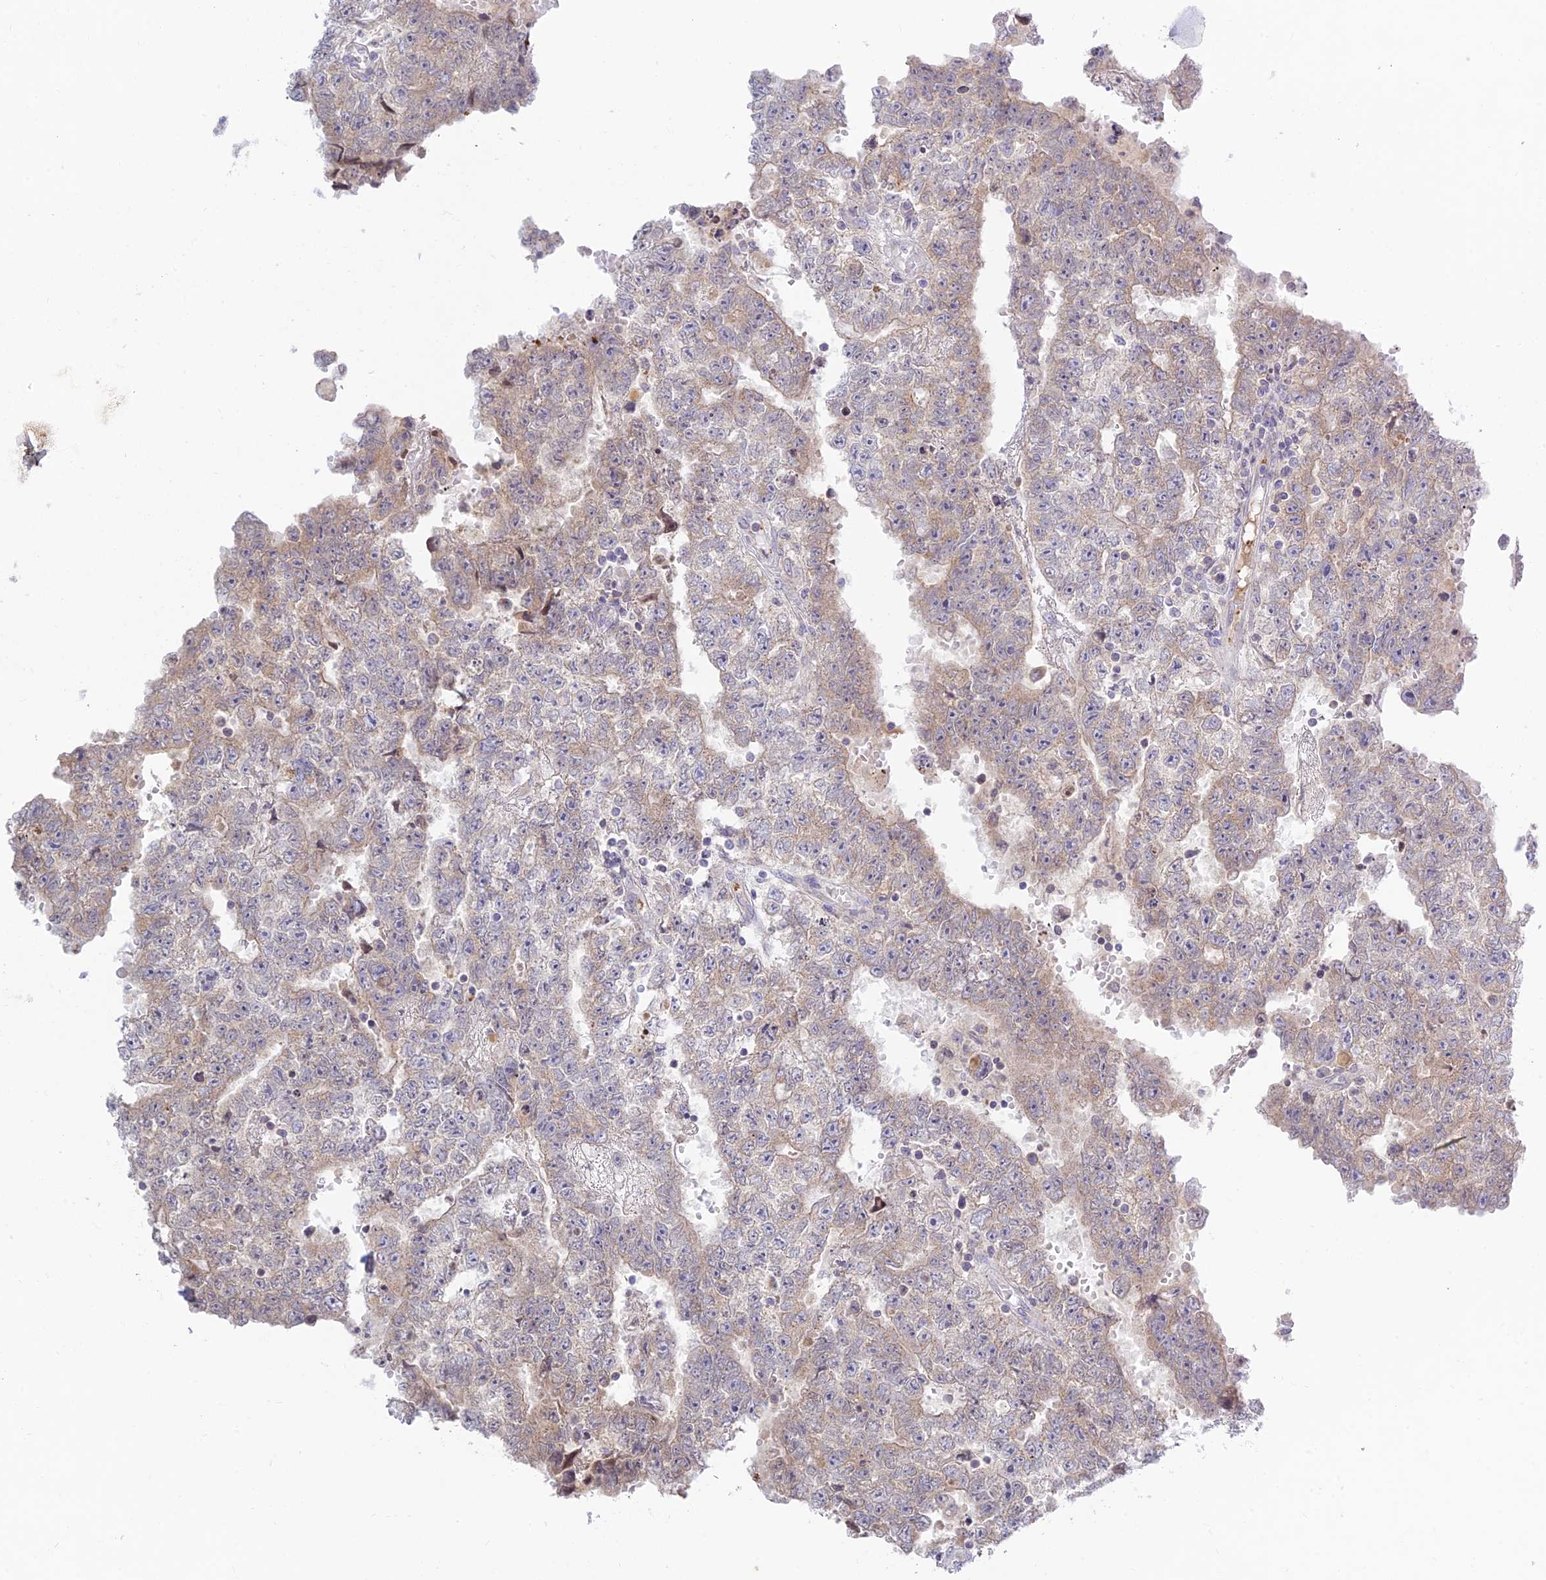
{"staining": {"intensity": "weak", "quantity": "<25%", "location": "cytoplasmic/membranous"}, "tissue": "testis cancer", "cell_type": "Tumor cells", "image_type": "cancer", "snomed": [{"axis": "morphology", "description": "Carcinoma, Embryonal, NOS"}, {"axis": "topography", "description": "Testis"}], "caption": "Protein analysis of testis cancer (embryonal carcinoma) shows no significant positivity in tumor cells.", "gene": "TMEM40", "patient": {"sex": "male", "age": 25}}